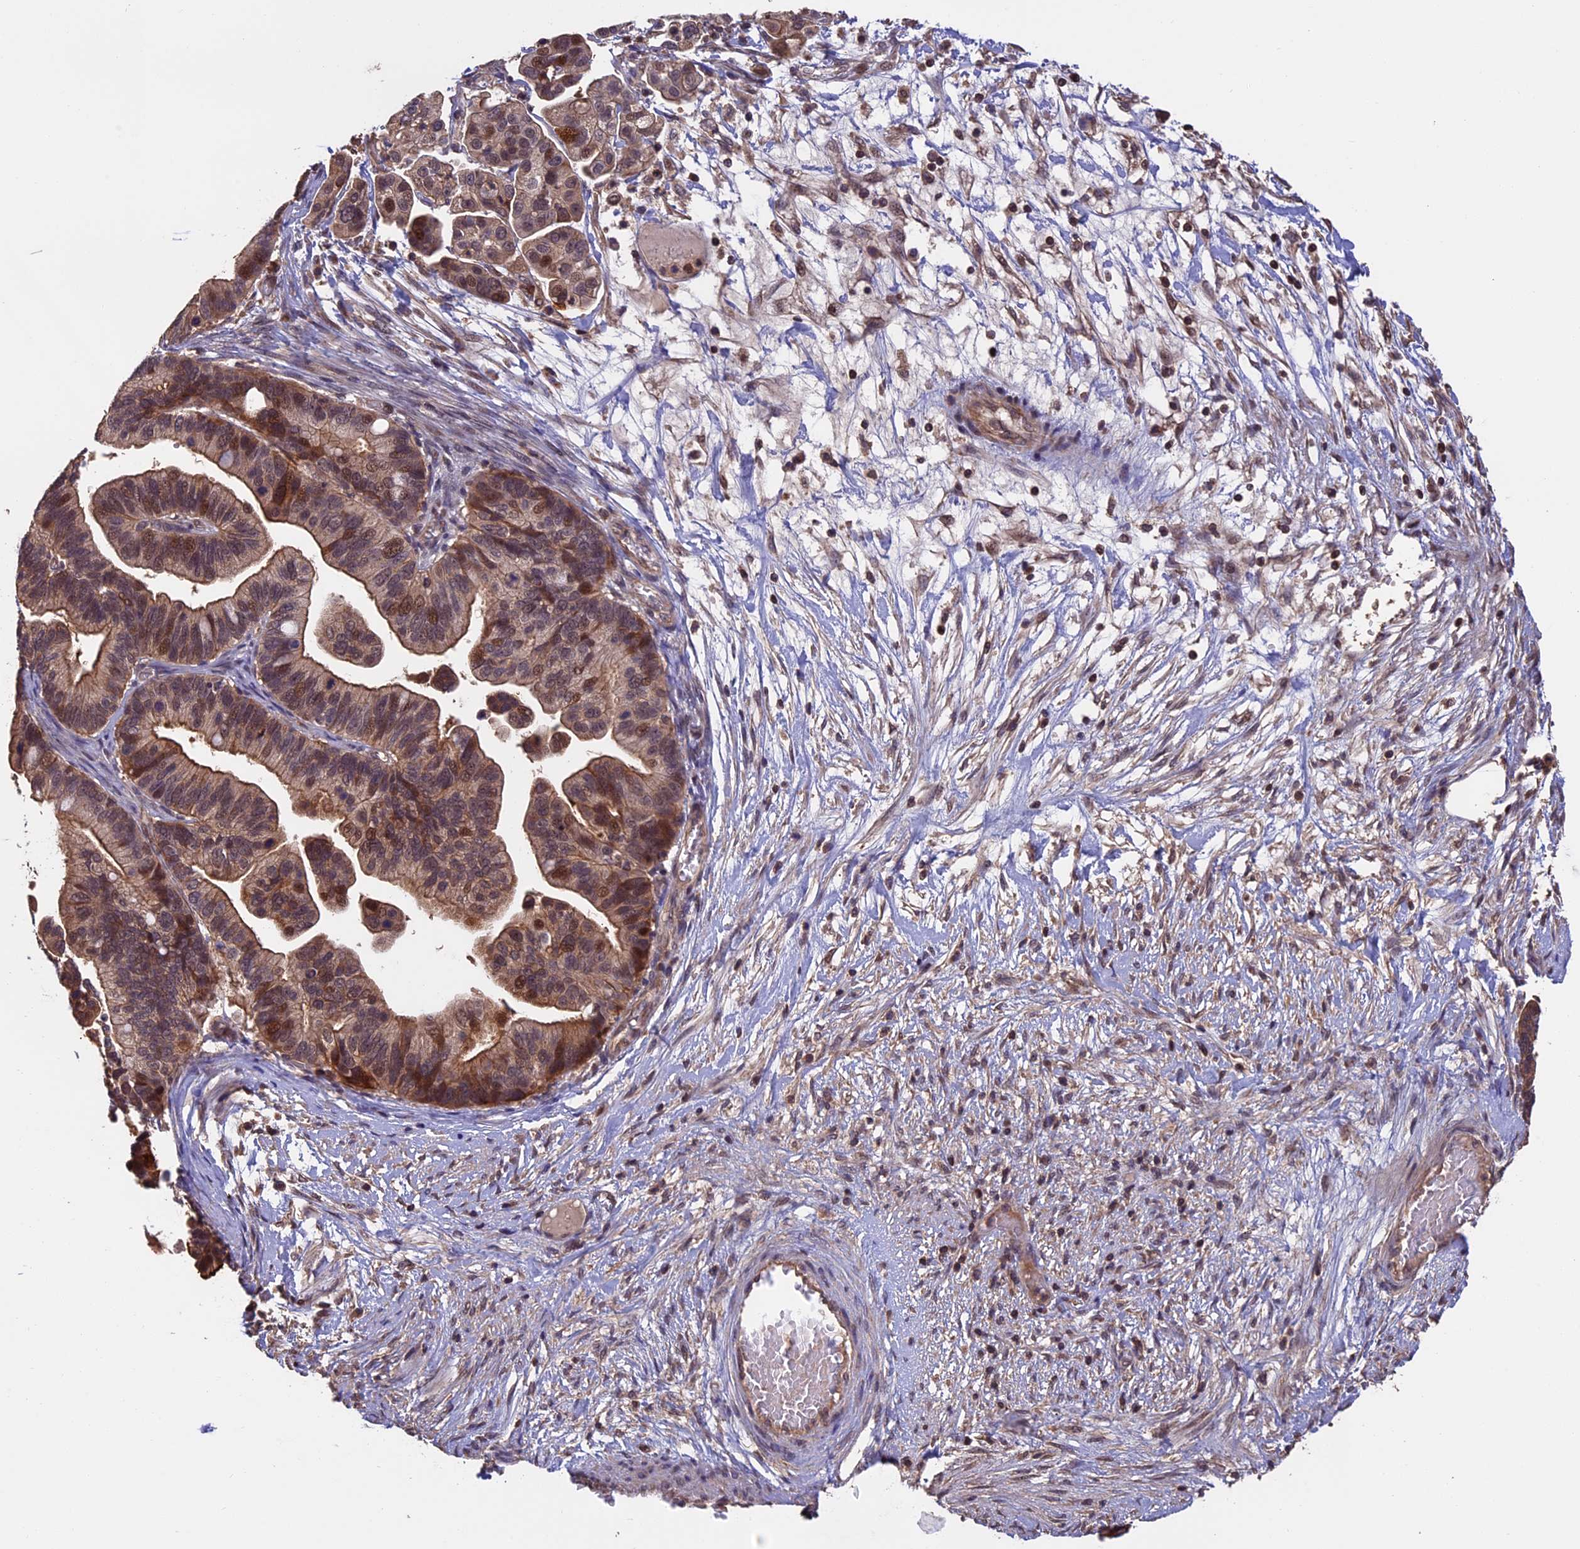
{"staining": {"intensity": "moderate", "quantity": ">75%", "location": "cytoplasmic/membranous,nuclear"}, "tissue": "ovarian cancer", "cell_type": "Tumor cells", "image_type": "cancer", "snomed": [{"axis": "morphology", "description": "Cystadenocarcinoma, serous, NOS"}, {"axis": "topography", "description": "Ovary"}], "caption": "High-power microscopy captured an IHC image of ovarian cancer, revealing moderate cytoplasmic/membranous and nuclear positivity in about >75% of tumor cells.", "gene": "PKD2L2", "patient": {"sex": "female", "age": 56}}